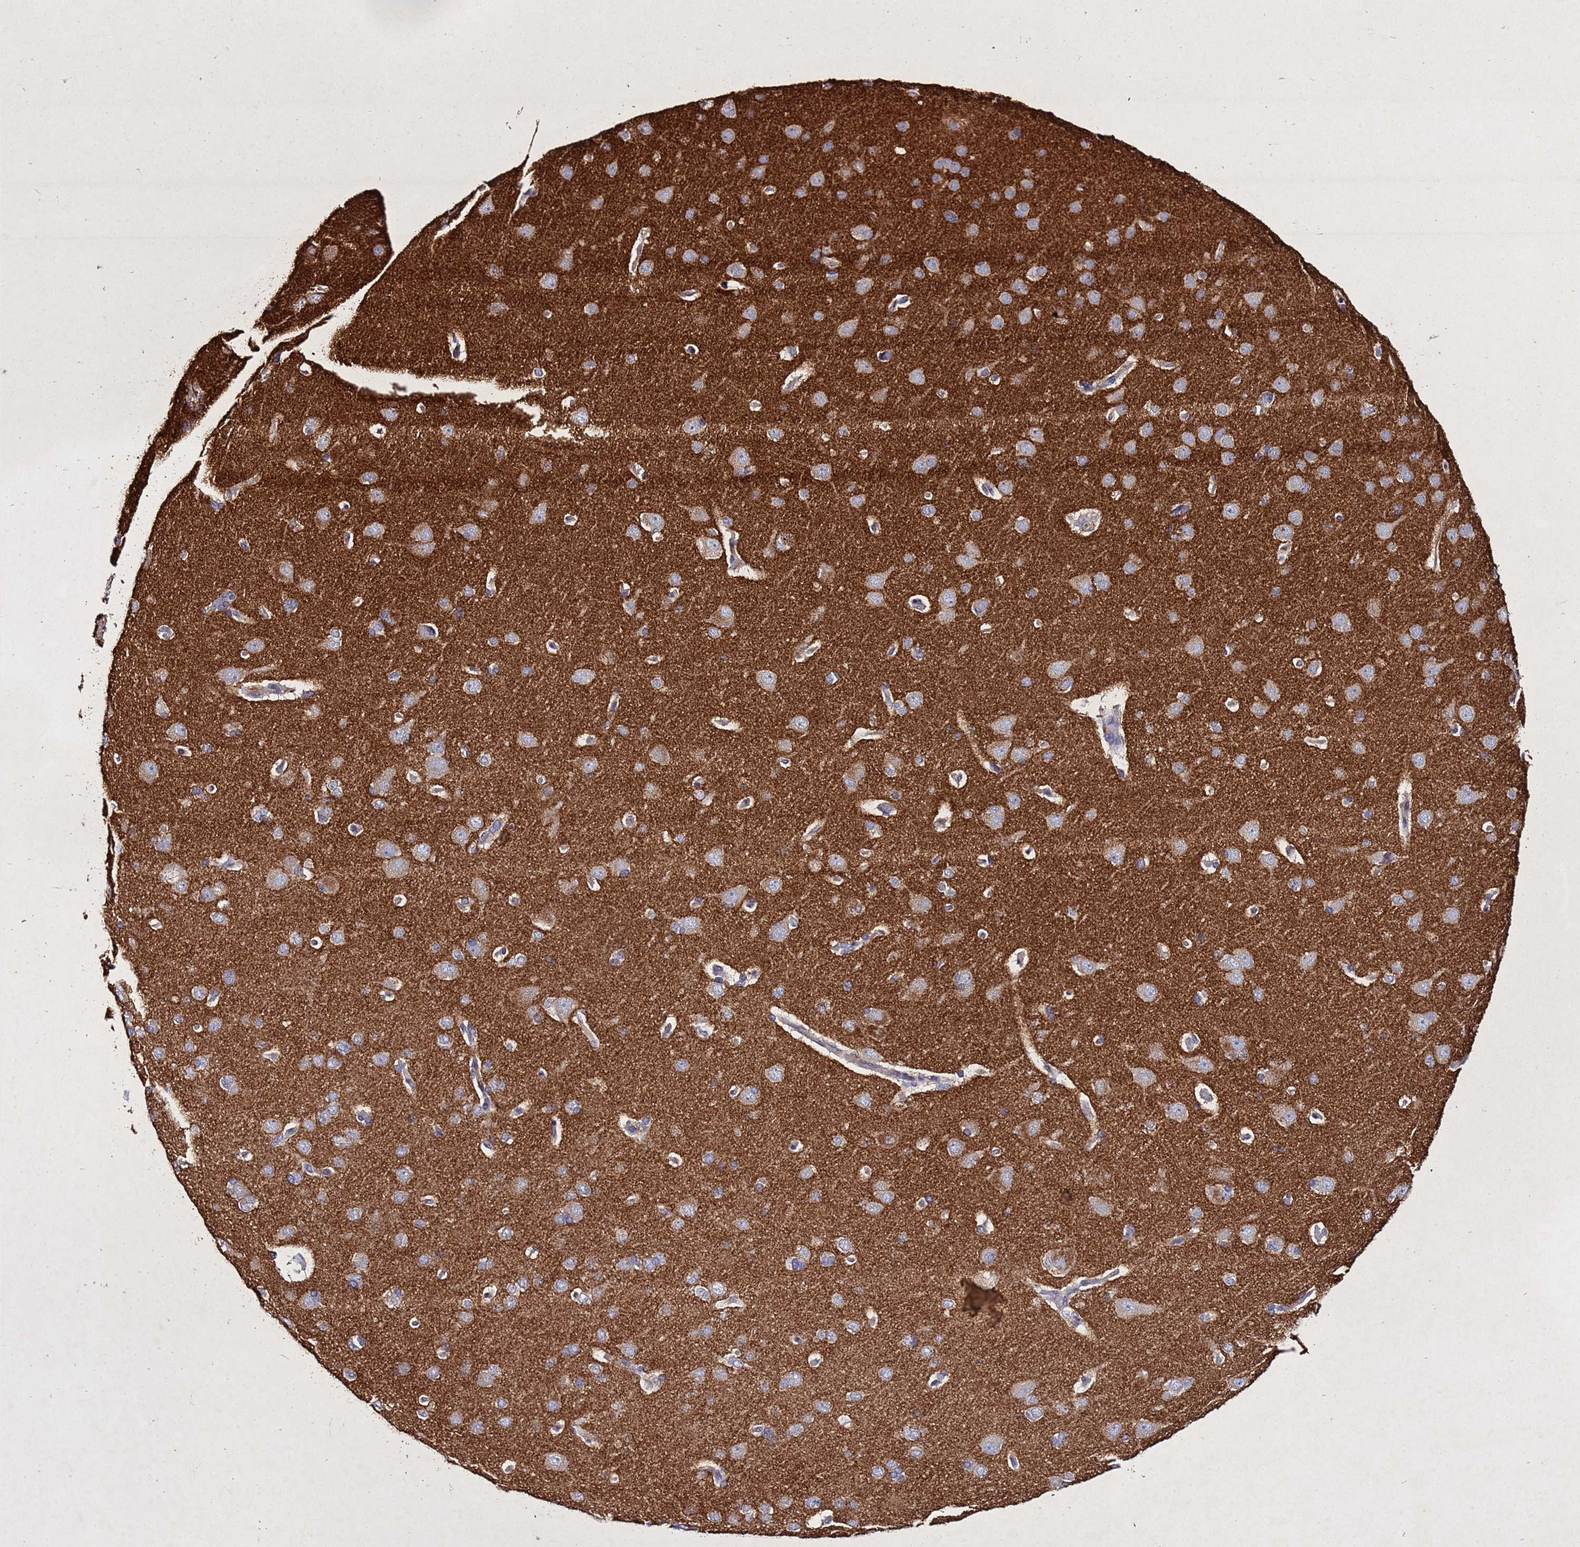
{"staining": {"intensity": "weak", "quantity": "25%-75%", "location": "cytoplasmic/membranous"}, "tissue": "cerebral cortex", "cell_type": "Endothelial cells", "image_type": "normal", "snomed": [{"axis": "morphology", "description": "Normal tissue, NOS"}, {"axis": "topography", "description": "Cerebral cortex"}], "caption": "Immunohistochemical staining of unremarkable cerebral cortex demonstrates low levels of weak cytoplasmic/membranous staining in about 25%-75% of endothelial cells.", "gene": "SV2B", "patient": {"sex": "male", "age": 62}}